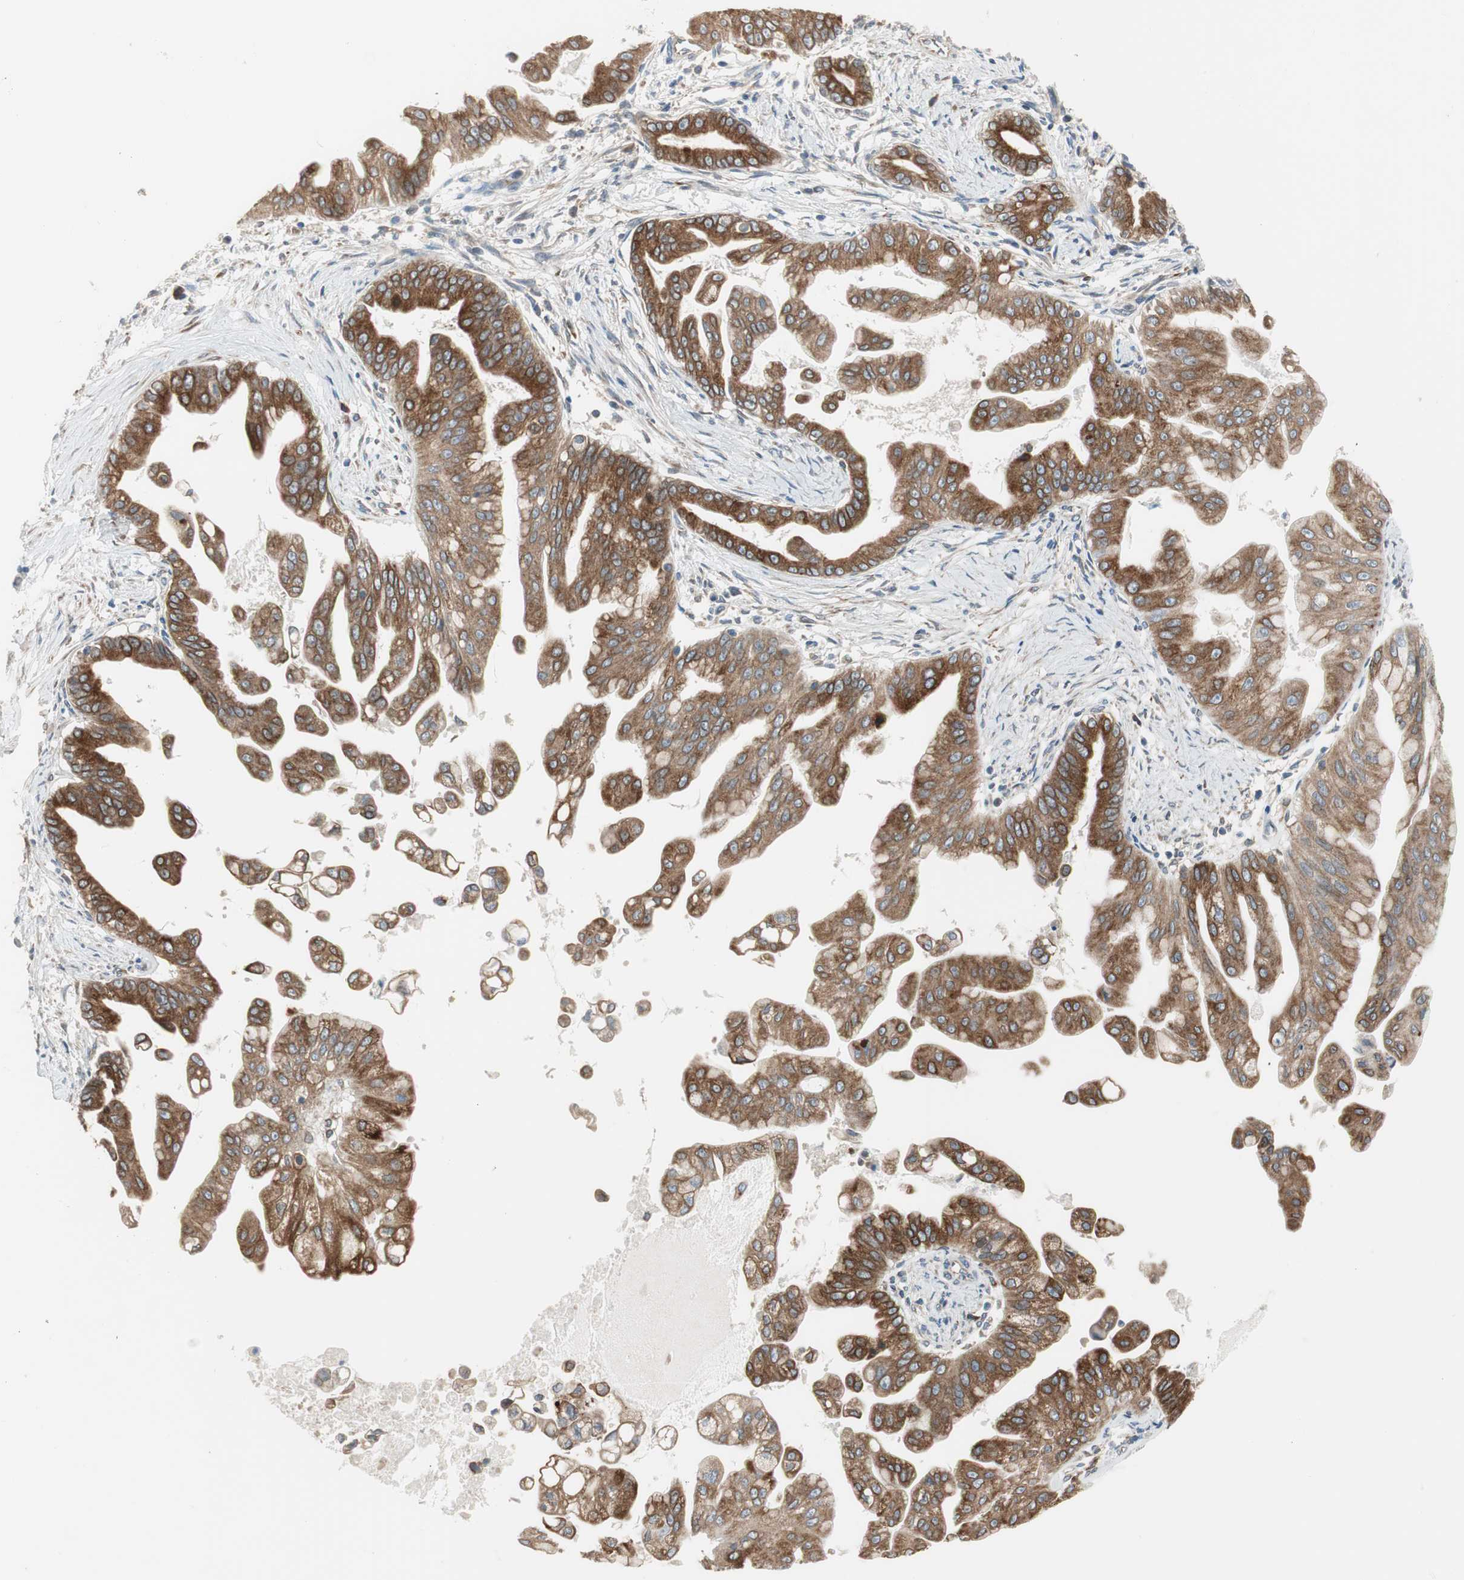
{"staining": {"intensity": "moderate", "quantity": ">75%", "location": "cytoplasmic/membranous"}, "tissue": "pancreatic cancer", "cell_type": "Tumor cells", "image_type": "cancer", "snomed": [{"axis": "morphology", "description": "Adenocarcinoma, NOS"}, {"axis": "topography", "description": "Pancreas"}], "caption": "Immunohistochemistry histopathology image of adenocarcinoma (pancreatic) stained for a protein (brown), which demonstrates medium levels of moderate cytoplasmic/membranous expression in approximately >75% of tumor cells.", "gene": "CLCC1", "patient": {"sex": "female", "age": 75}}